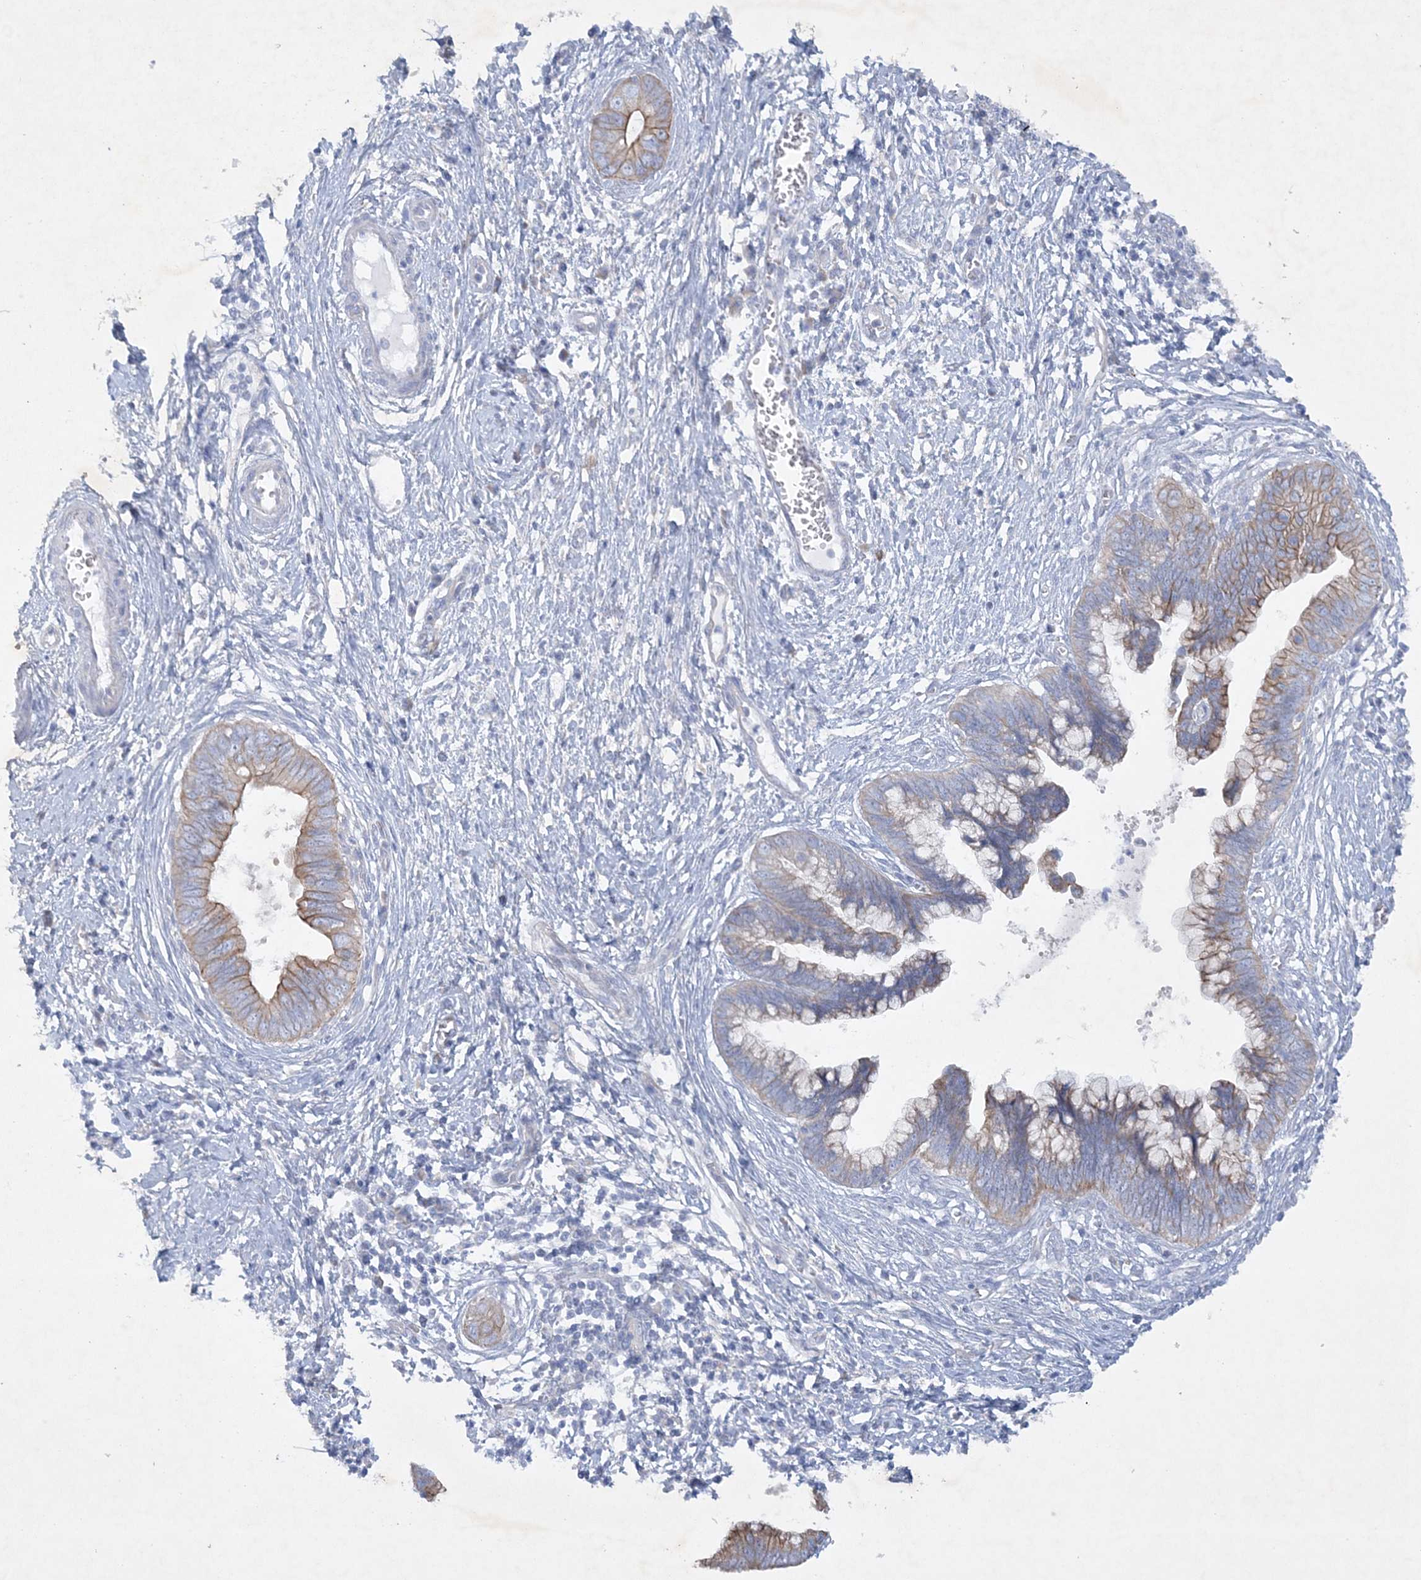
{"staining": {"intensity": "moderate", "quantity": "<25%", "location": "cytoplasmic/membranous"}, "tissue": "cervical cancer", "cell_type": "Tumor cells", "image_type": "cancer", "snomed": [{"axis": "morphology", "description": "Adenocarcinoma, NOS"}, {"axis": "topography", "description": "Cervix"}], "caption": "Protein staining displays moderate cytoplasmic/membranous staining in approximately <25% of tumor cells in cervical cancer.", "gene": "FARSB", "patient": {"sex": "female", "age": 44}}